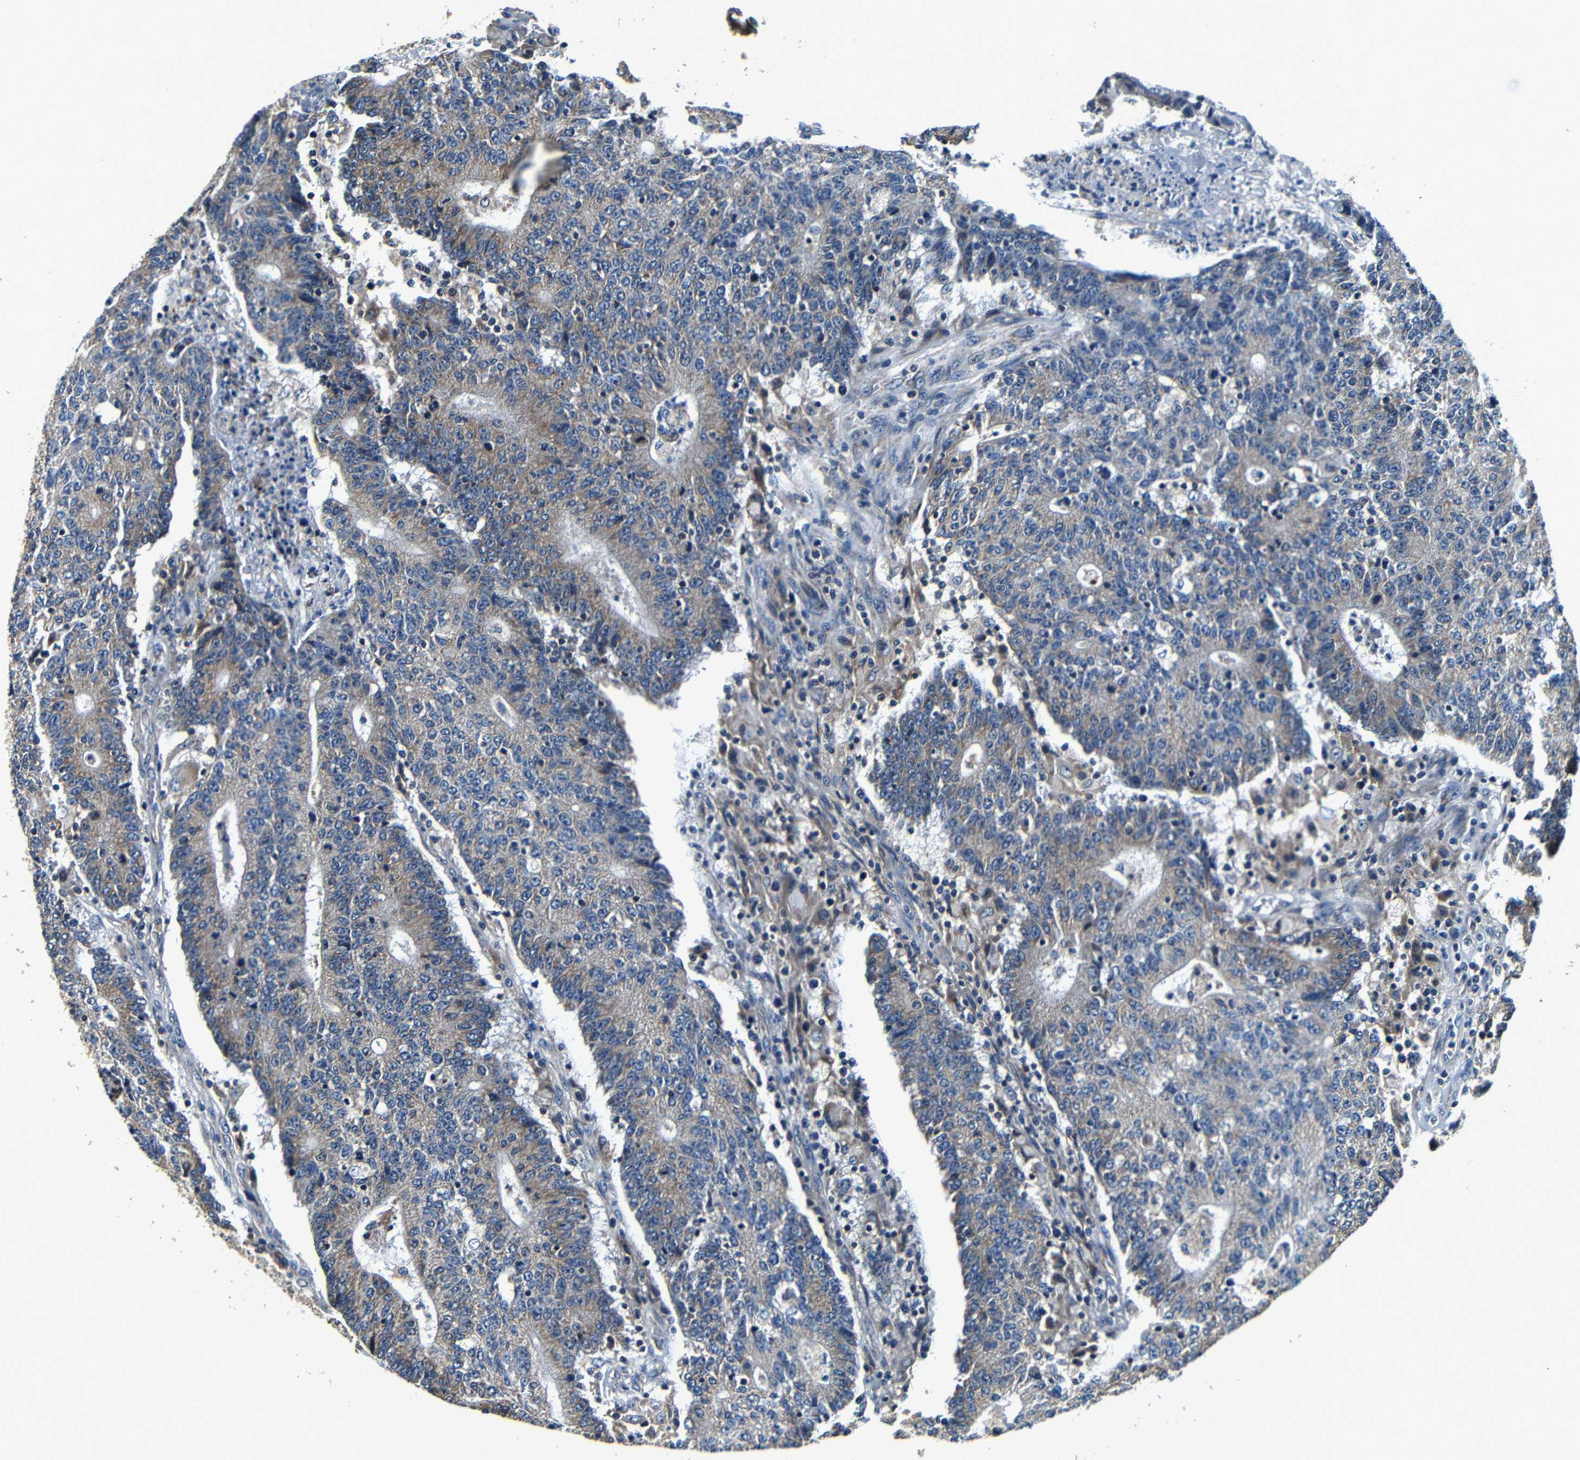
{"staining": {"intensity": "moderate", "quantity": "<25%", "location": "cytoplasmic/membranous"}, "tissue": "colorectal cancer", "cell_type": "Tumor cells", "image_type": "cancer", "snomed": [{"axis": "morphology", "description": "Normal tissue, NOS"}, {"axis": "morphology", "description": "Adenocarcinoma, NOS"}, {"axis": "topography", "description": "Colon"}], "caption": "Immunohistochemistry (IHC) (DAB) staining of human colorectal cancer (adenocarcinoma) shows moderate cytoplasmic/membranous protein staining in about <25% of tumor cells.", "gene": "MTX1", "patient": {"sex": "female", "age": 75}}